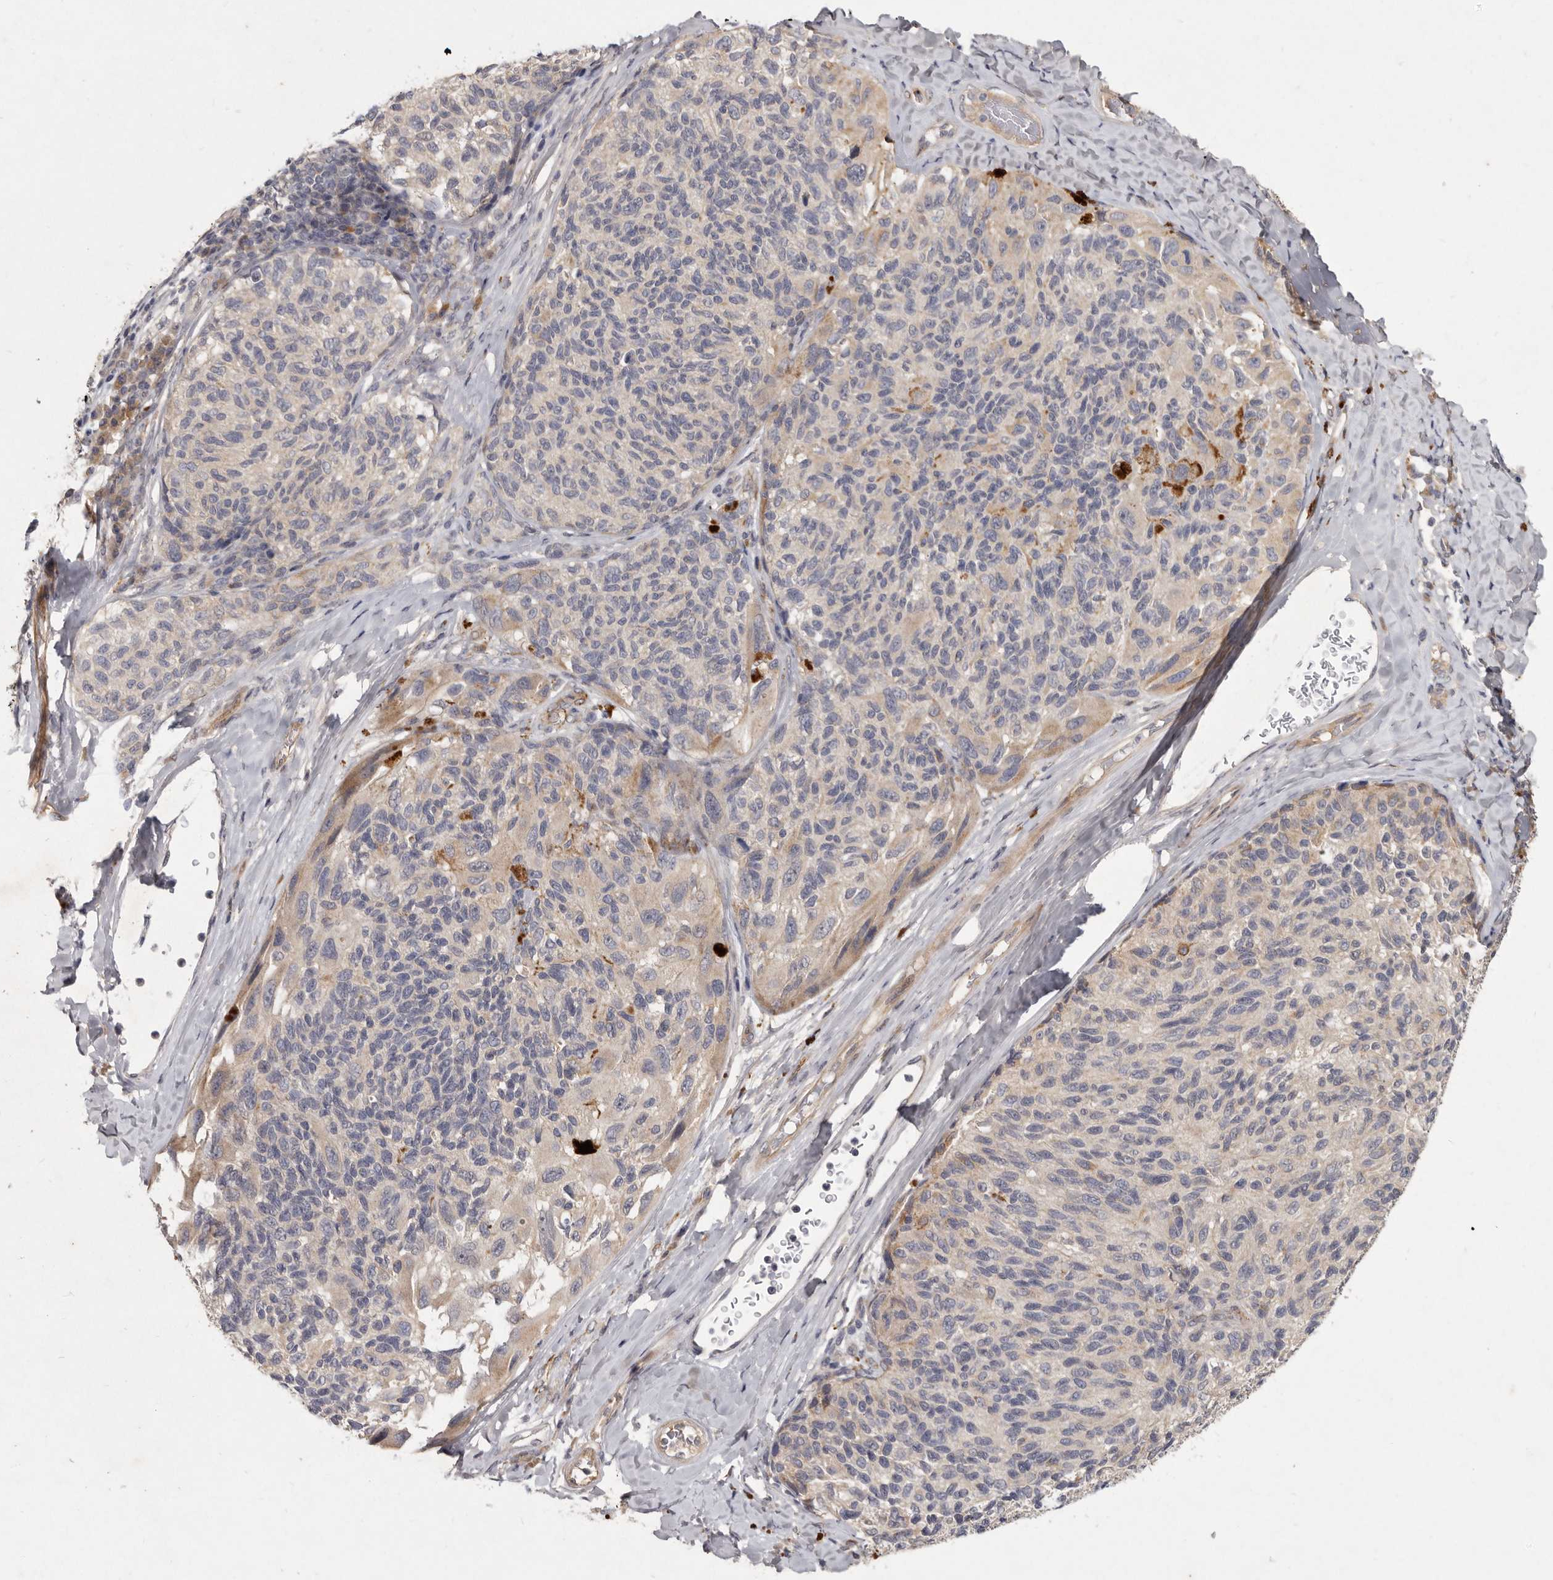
{"staining": {"intensity": "weak", "quantity": "<25%", "location": "cytoplasmic/membranous"}, "tissue": "melanoma", "cell_type": "Tumor cells", "image_type": "cancer", "snomed": [{"axis": "morphology", "description": "Malignant melanoma, NOS"}, {"axis": "topography", "description": "Skin"}], "caption": "Immunohistochemistry (IHC) histopathology image of neoplastic tissue: human melanoma stained with DAB demonstrates no significant protein positivity in tumor cells.", "gene": "SLC22A1", "patient": {"sex": "female", "age": 73}}